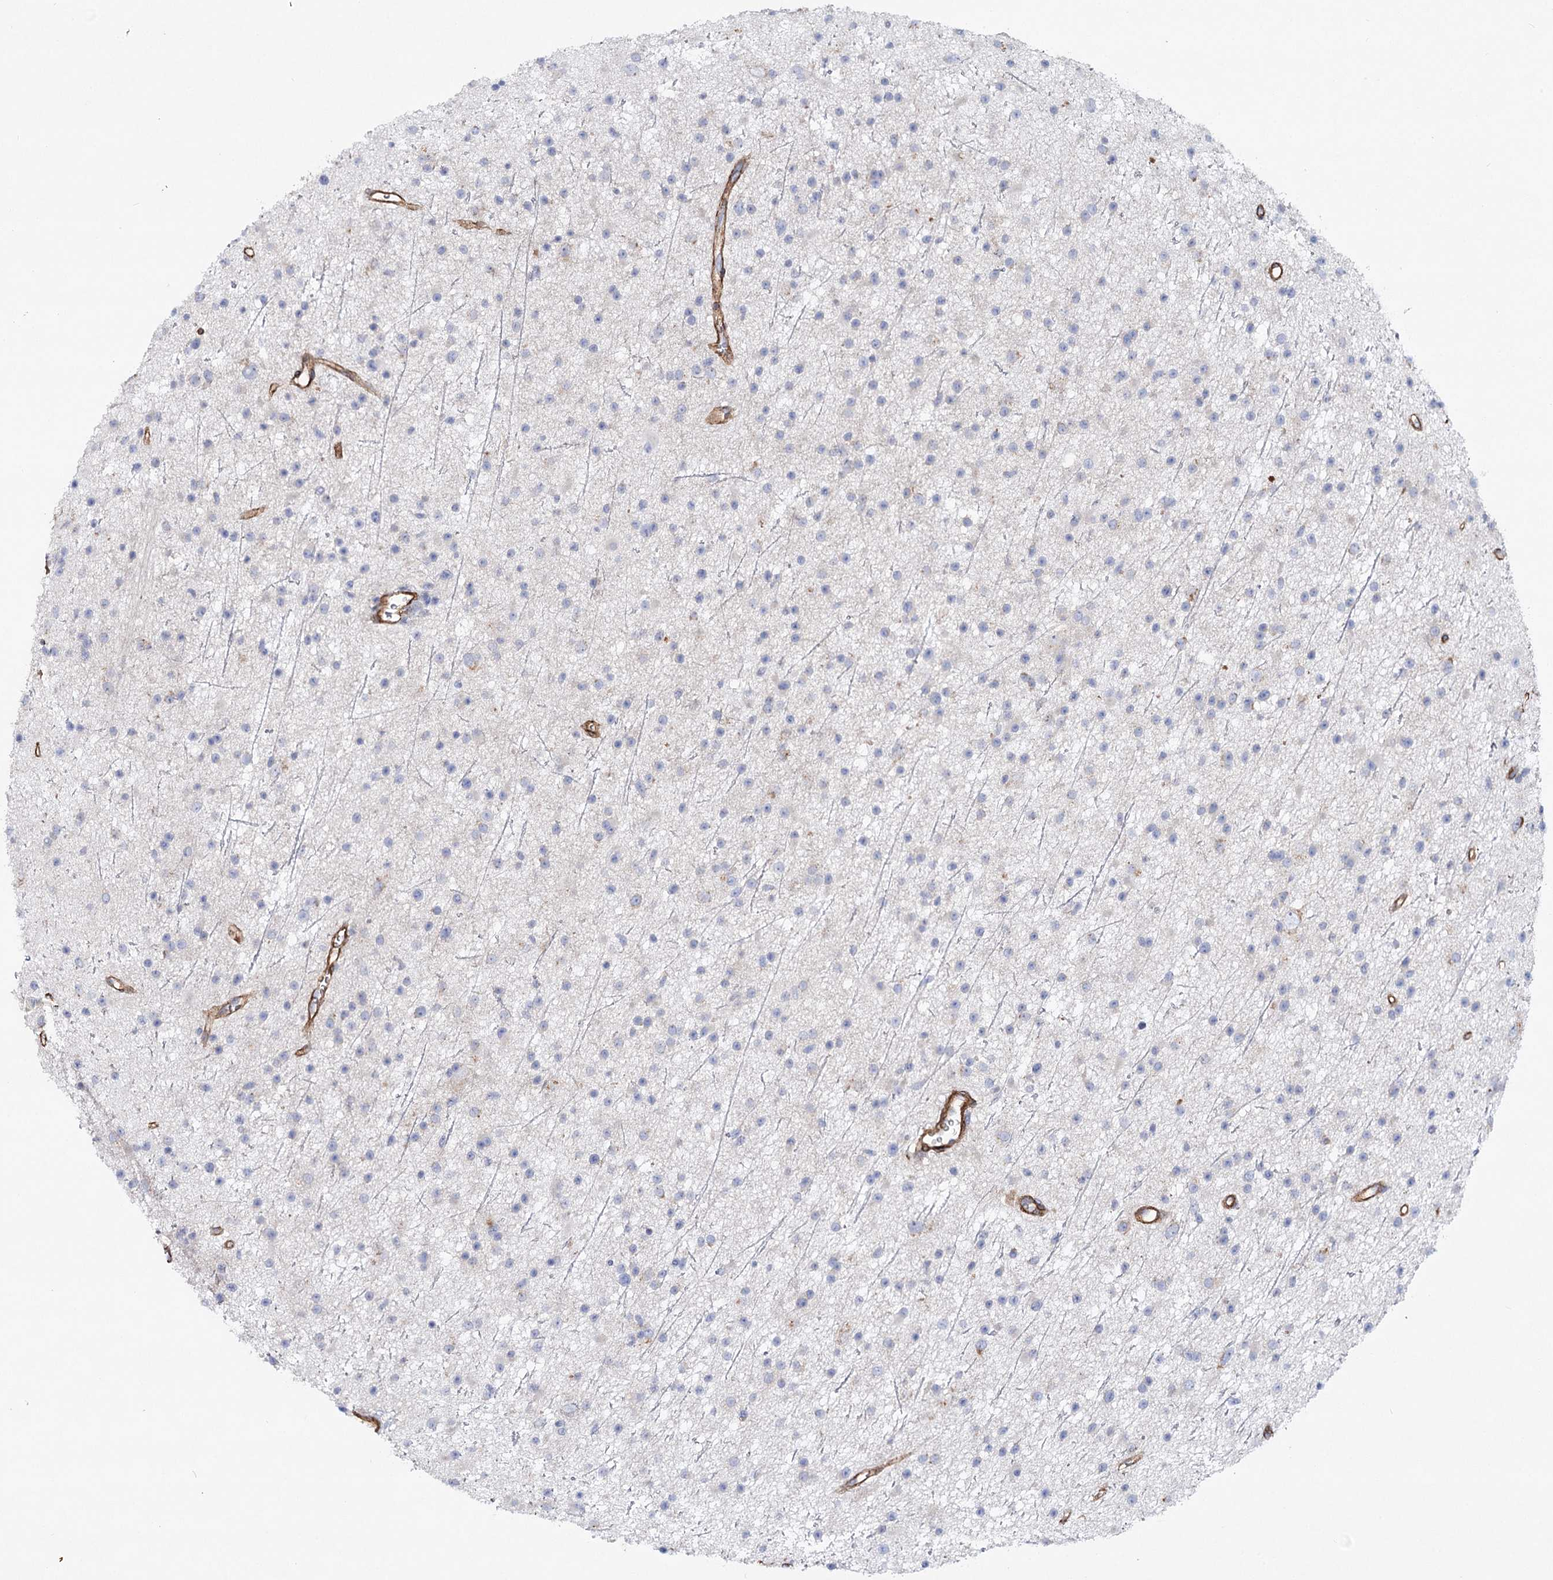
{"staining": {"intensity": "negative", "quantity": "none", "location": "none"}, "tissue": "glioma", "cell_type": "Tumor cells", "image_type": "cancer", "snomed": [{"axis": "morphology", "description": "Glioma, malignant, Low grade"}, {"axis": "topography", "description": "Cerebral cortex"}], "caption": "Tumor cells are negative for protein expression in human glioma.", "gene": "TMEM164", "patient": {"sex": "female", "age": 39}}